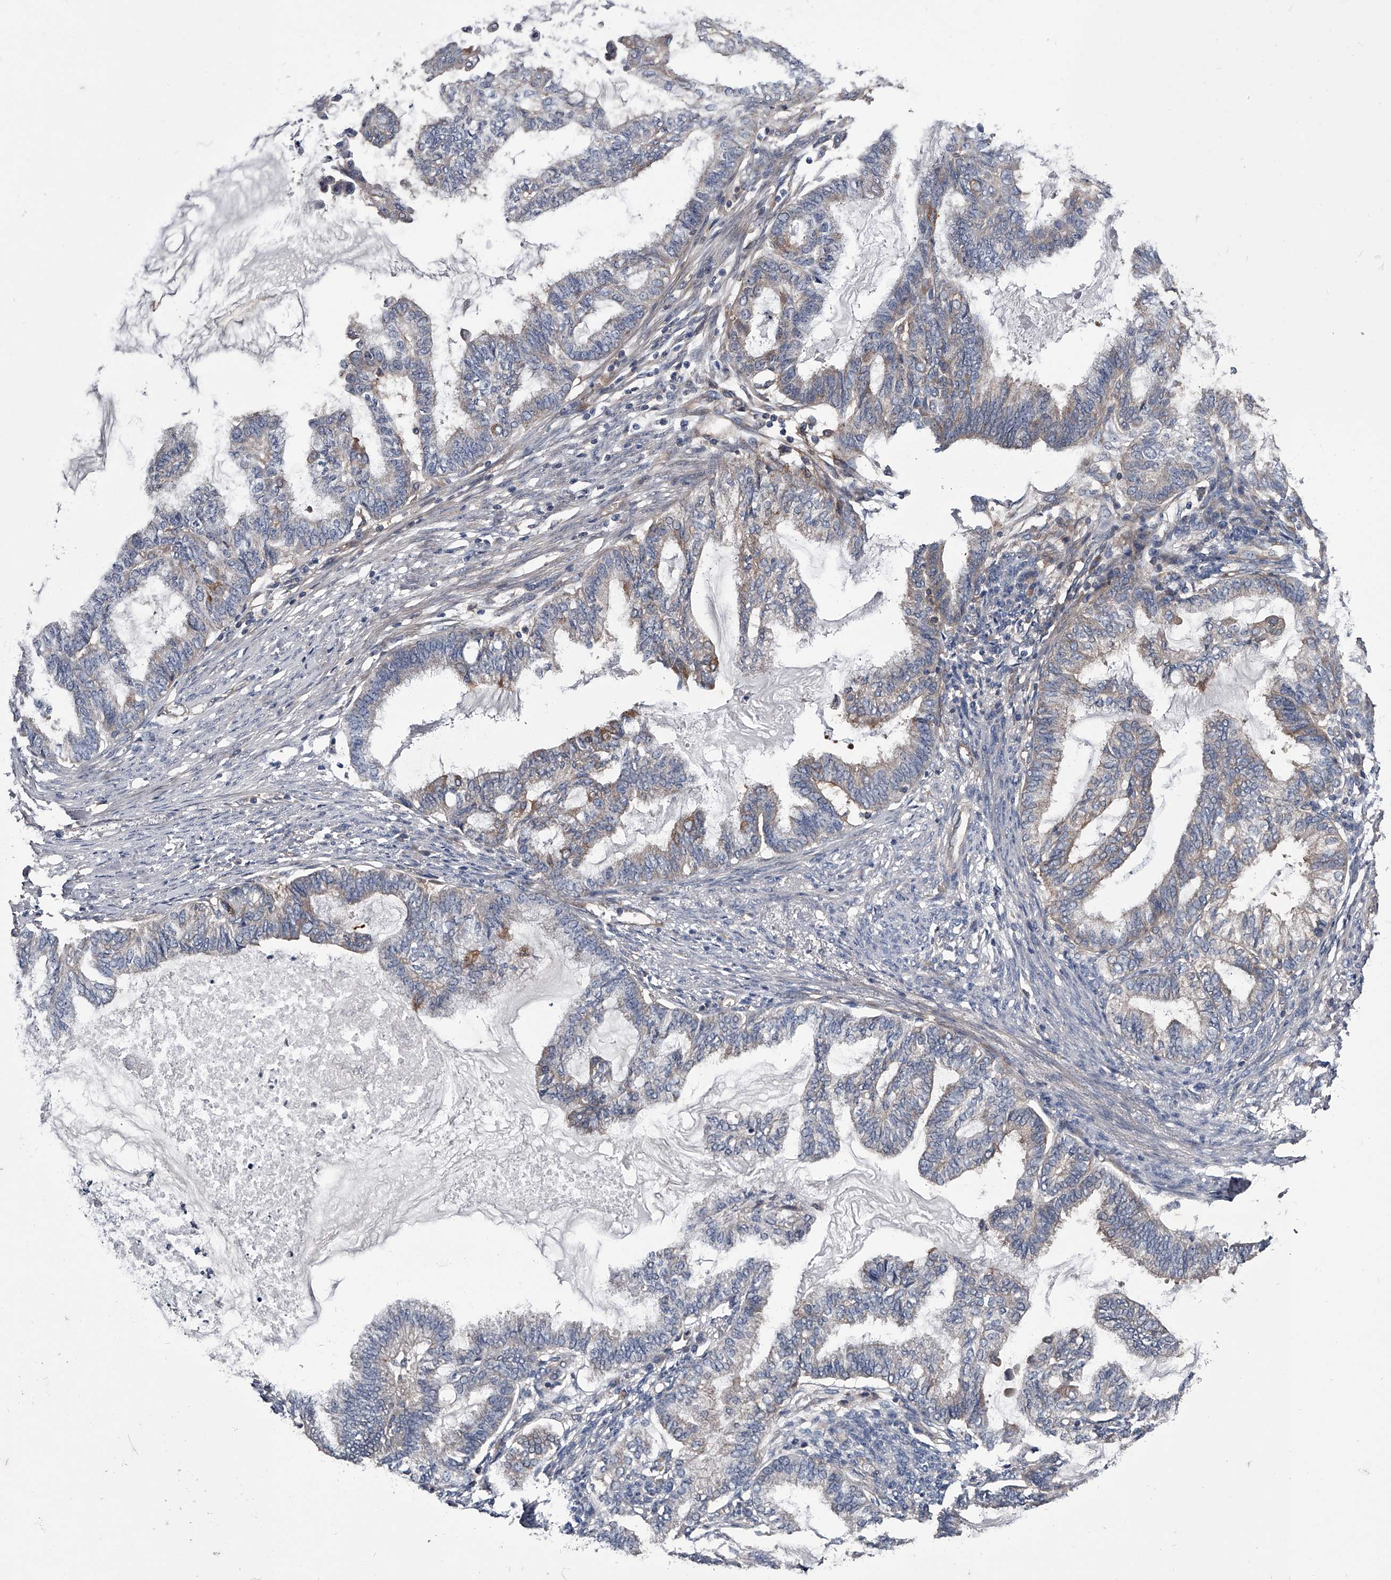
{"staining": {"intensity": "negative", "quantity": "none", "location": "none"}, "tissue": "endometrial cancer", "cell_type": "Tumor cells", "image_type": "cancer", "snomed": [{"axis": "morphology", "description": "Adenocarcinoma, NOS"}, {"axis": "topography", "description": "Endometrium"}], "caption": "Human endometrial cancer stained for a protein using IHC displays no staining in tumor cells.", "gene": "GAPVD1", "patient": {"sex": "female", "age": 86}}